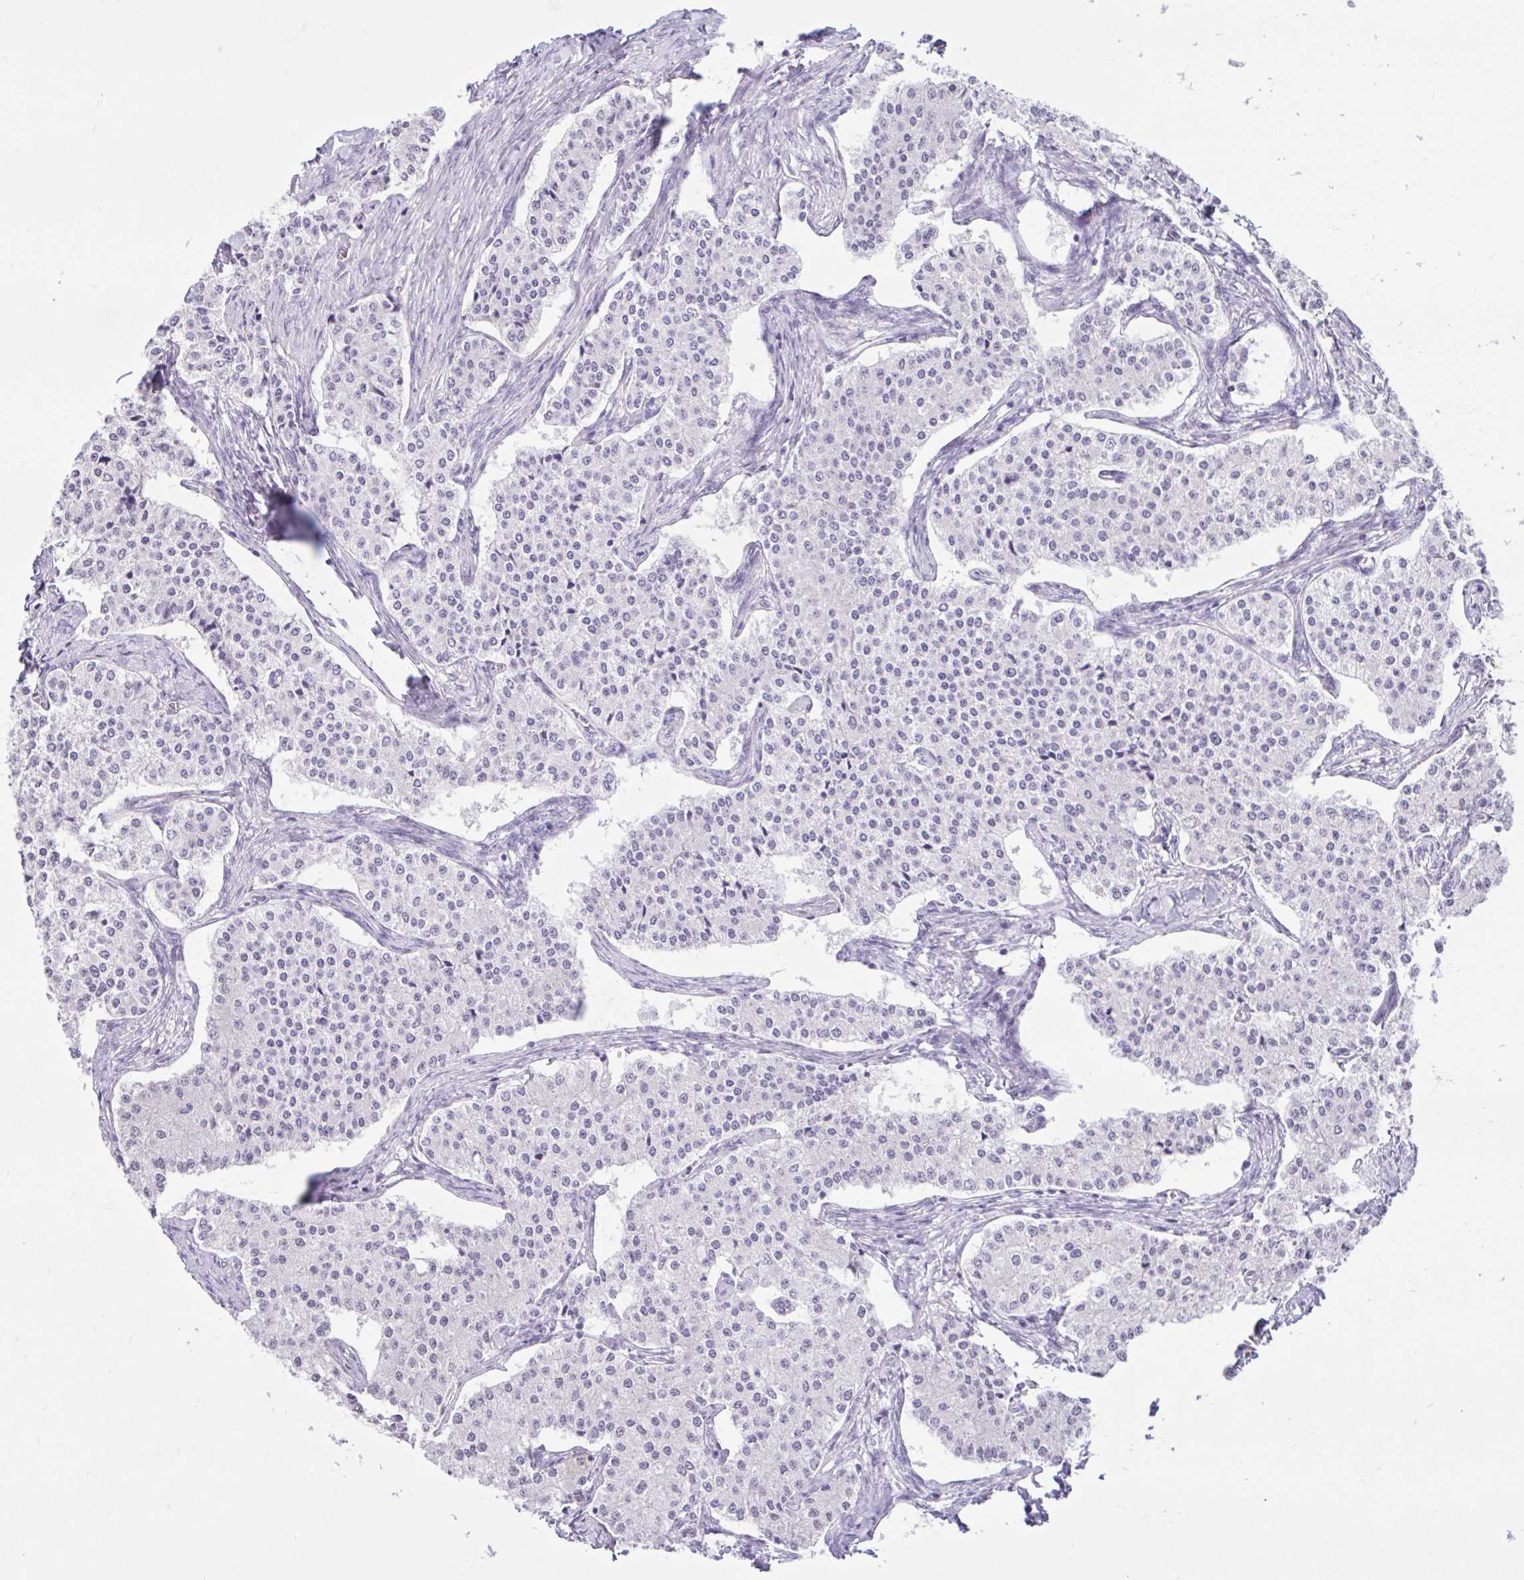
{"staining": {"intensity": "negative", "quantity": "none", "location": "none"}, "tissue": "carcinoid", "cell_type": "Tumor cells", "image_type": "cancer", "snomed": [{"axis": "morphology", "description": "Carcinoid, malignant, NOS"}, {"axis": "topography", "description": "Colon"}], "caption": "Immunohistochemistry micrograph of neoplastic tissue: carcinoid (malignant) stained with DAB reveals no significant protein expression in tumor cells.", "gene": "REEP1", "patient": {"sex": "female", "age": 52}}